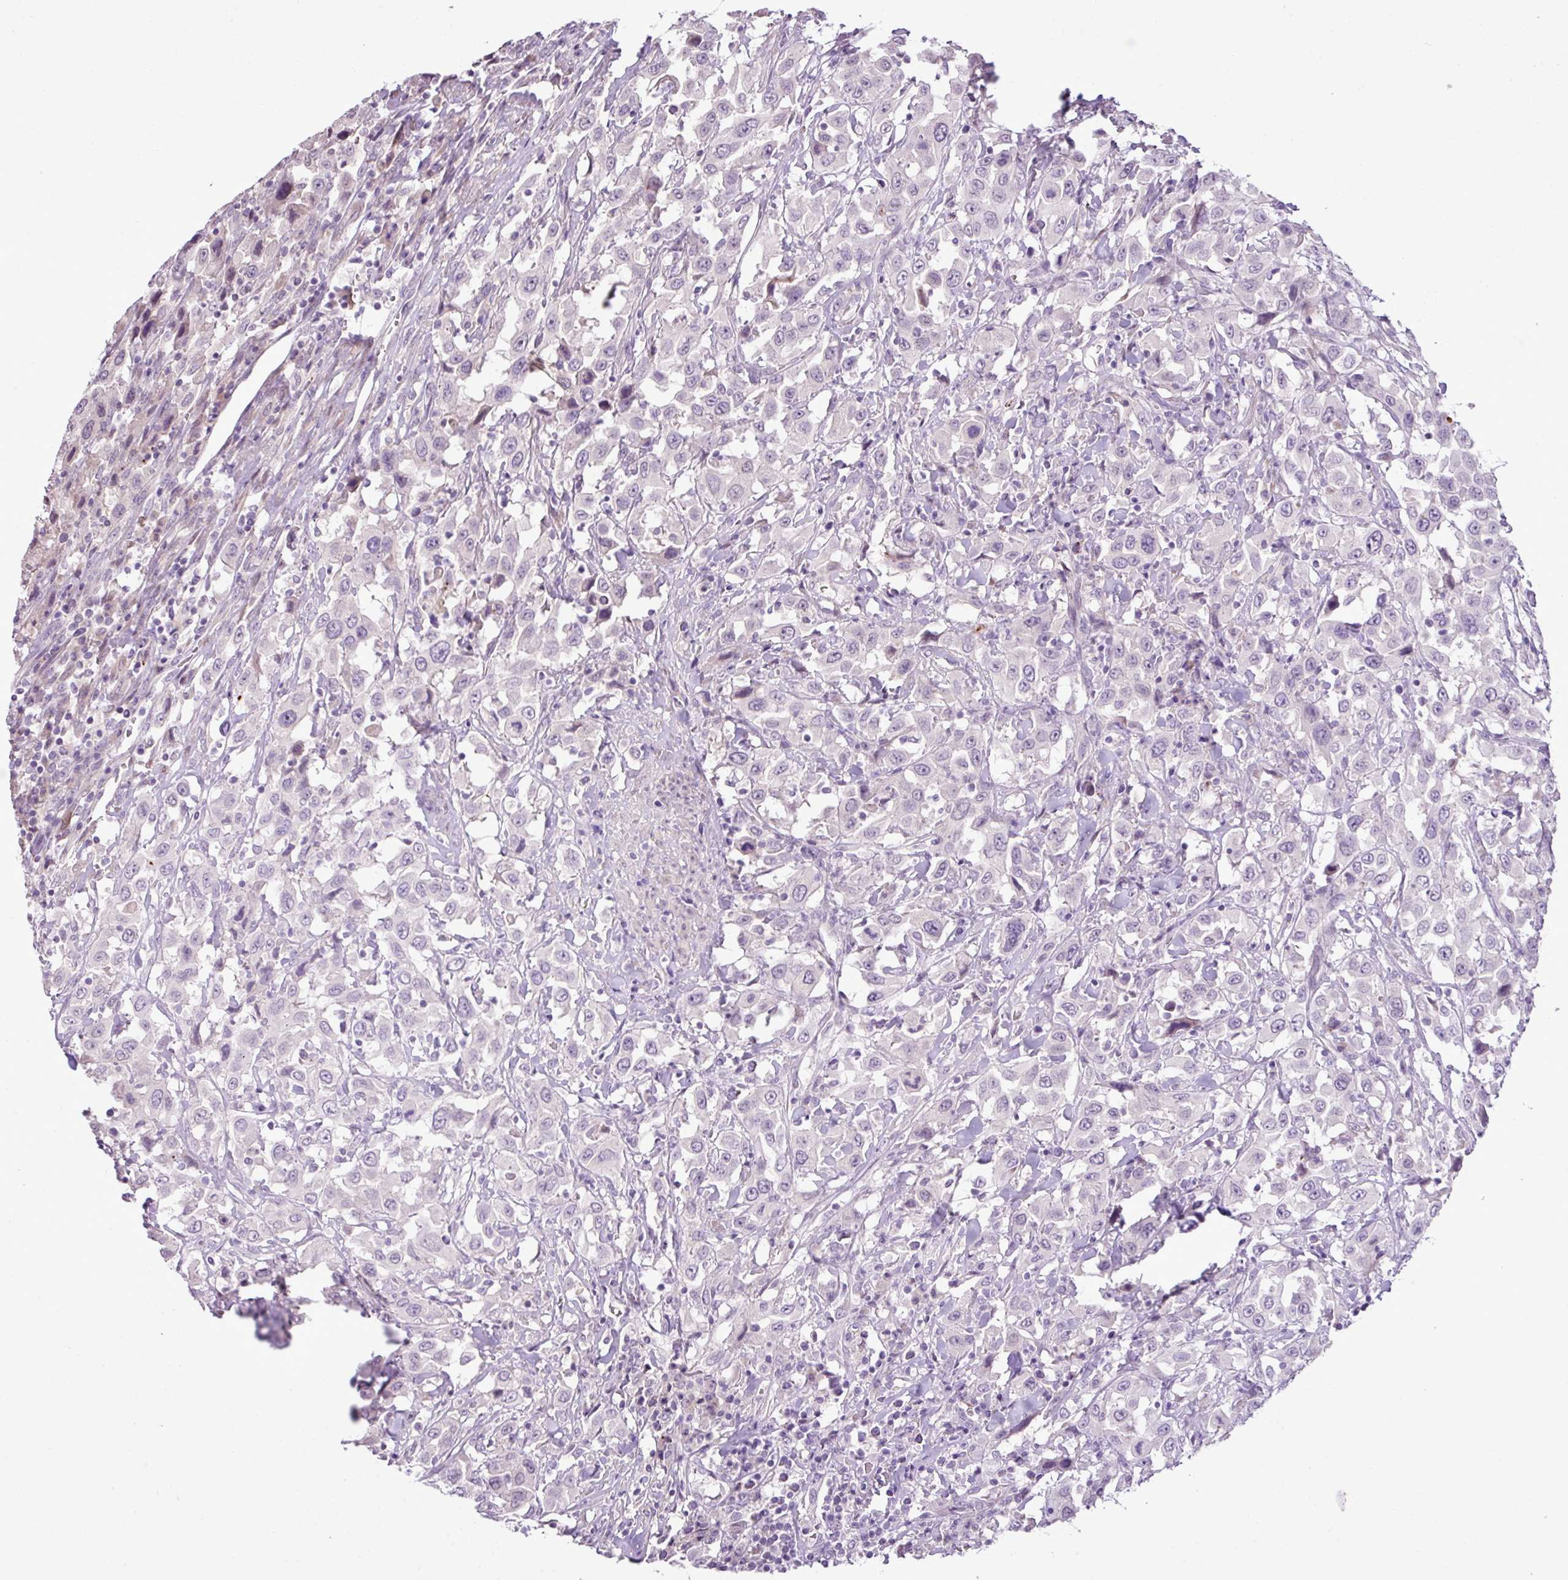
{"staining": {"intensity": "negative", "quantity": "none", "location": "none"}, "tissue": "urothelial cancer", "cell_type": "Tumor cells", "image_type": "cancer", "snomed": [{"axis": "morphology", "description": "Urothelial carcinoma, High grade"}, {"axis": "topography", "description": "Urinary bladder"}], "caption": "Immunohistochemistry (IHC) histopathology image of neoplastic tissue: human urothelial cancer stained with DAB displays no significant protein expression in tumor cells.", "gene": "DNAJB13", "patient": {"sex": "male", "age": 61}}